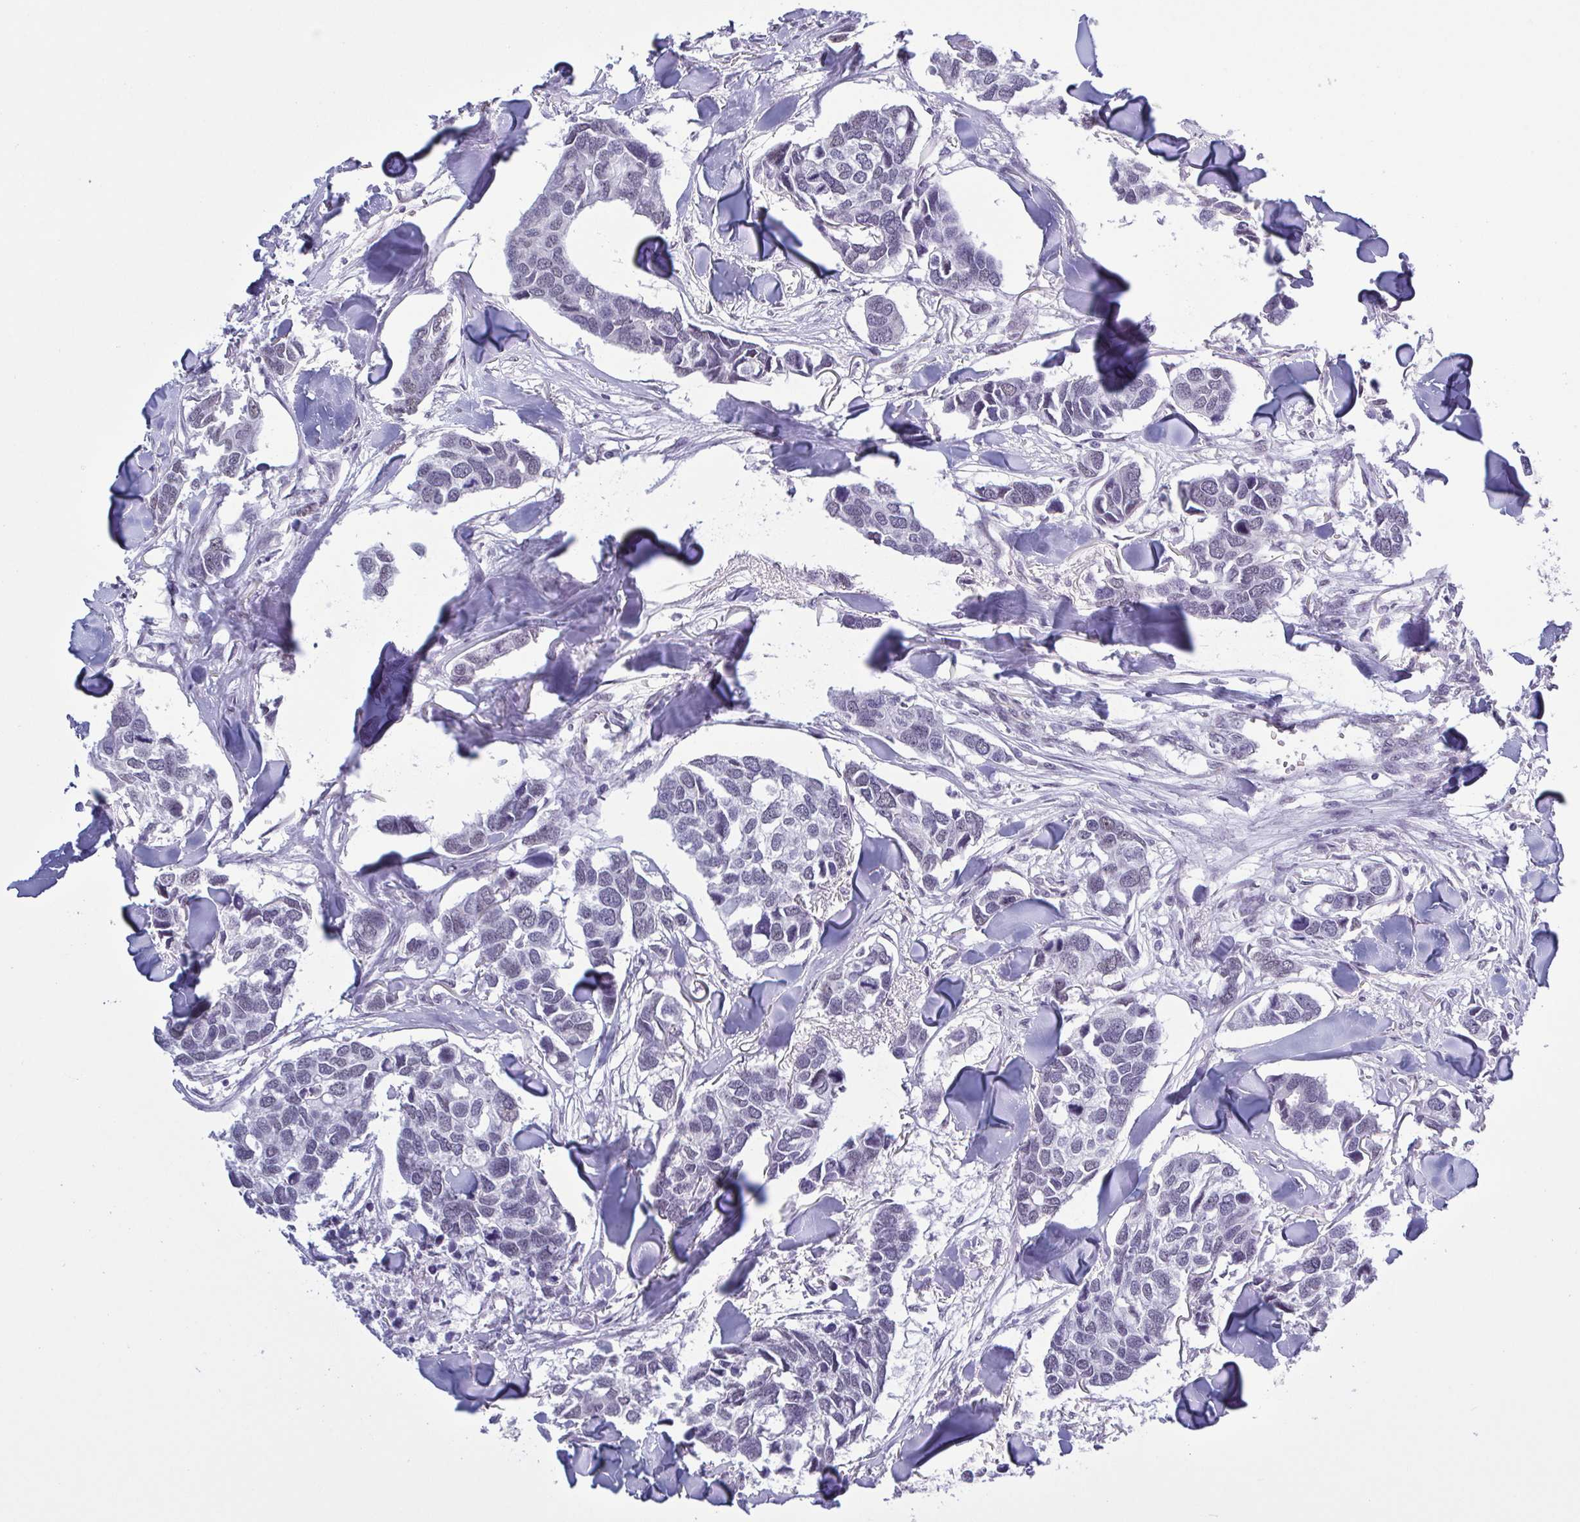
{"staining": {"intensity": "negative", "quantity": "none", "location": "none"}, "tissue": "breast cancer", "cell_type": "Tumor cells", "image_type": "cancer", "snomed": [{"axis": "morphology", "description": "Duct carcinoma"}, {"axis": "topography", "description": "Breast"}], "caption": "Immunohistochemical staining of breast cancer (infiltrating ductal carcinoma) reveals no significant expression in tumor cells.", "gene": "TMEM92", "patient": {"sex": "female", "age": 83}}